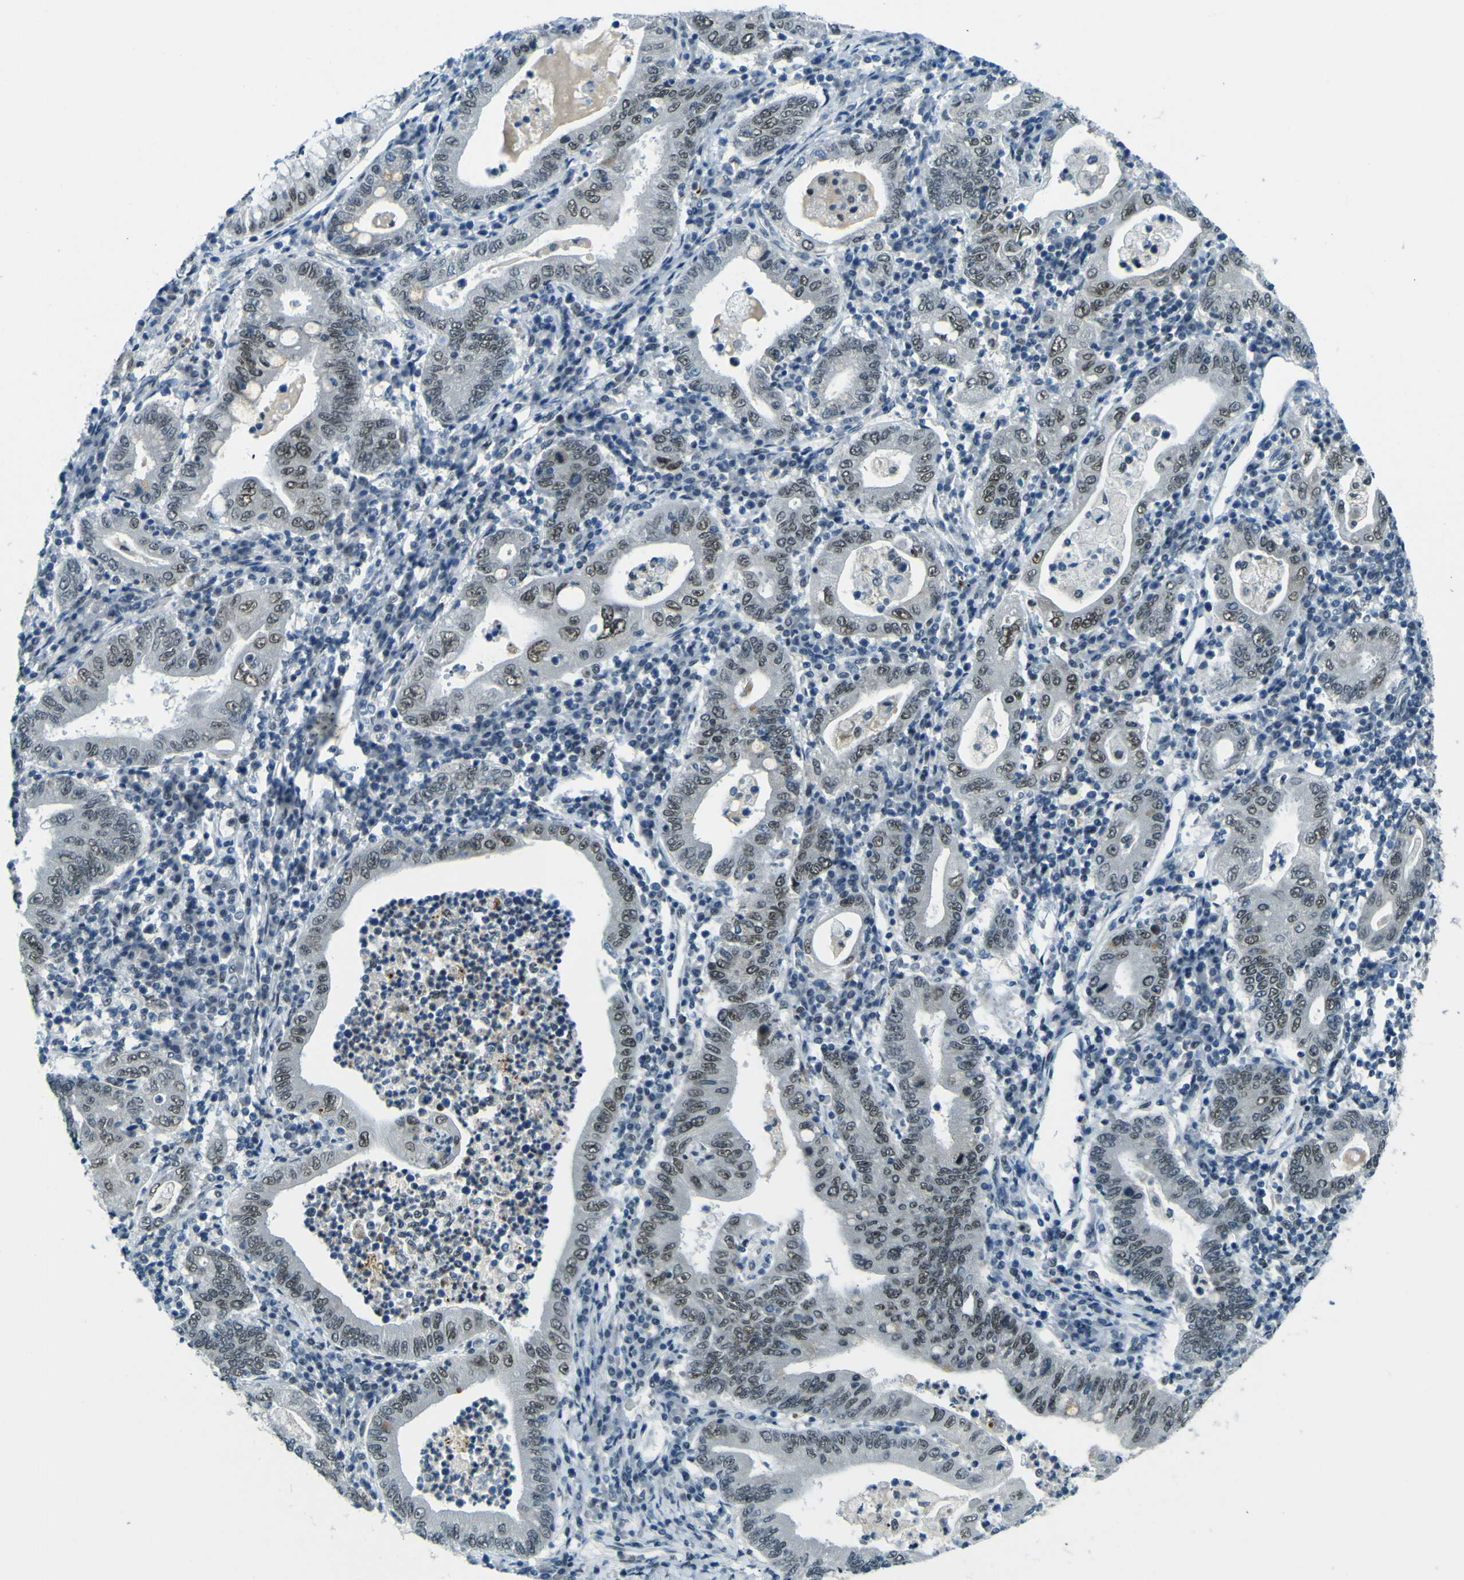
{"staining": {"intensity": "moderate", "quantity": ">75%", "location": "nuclear"}, "tissue": "stomach cancer", "cell_type": "Tumor cells", "image_type": "cancer", "snomed": [{"axis": "morphology", "description": "Normal tissue, NOS"}, {"axis": "morphology", "description": "Adenocarcinoma, NOS"}, {"axis": "topography", "description": "Esophagus"}, {"axis": "topography", "description": "Stomach, upper"}, {"axis": "topography", "description": "Peripheral nerve tissue"}], "caption": "Human stomach cancer stained with a protein marker reveals moderate staining in tumor cells.", "gene": "CEBPG", "patient": {"sex": "male", "age": 62}}